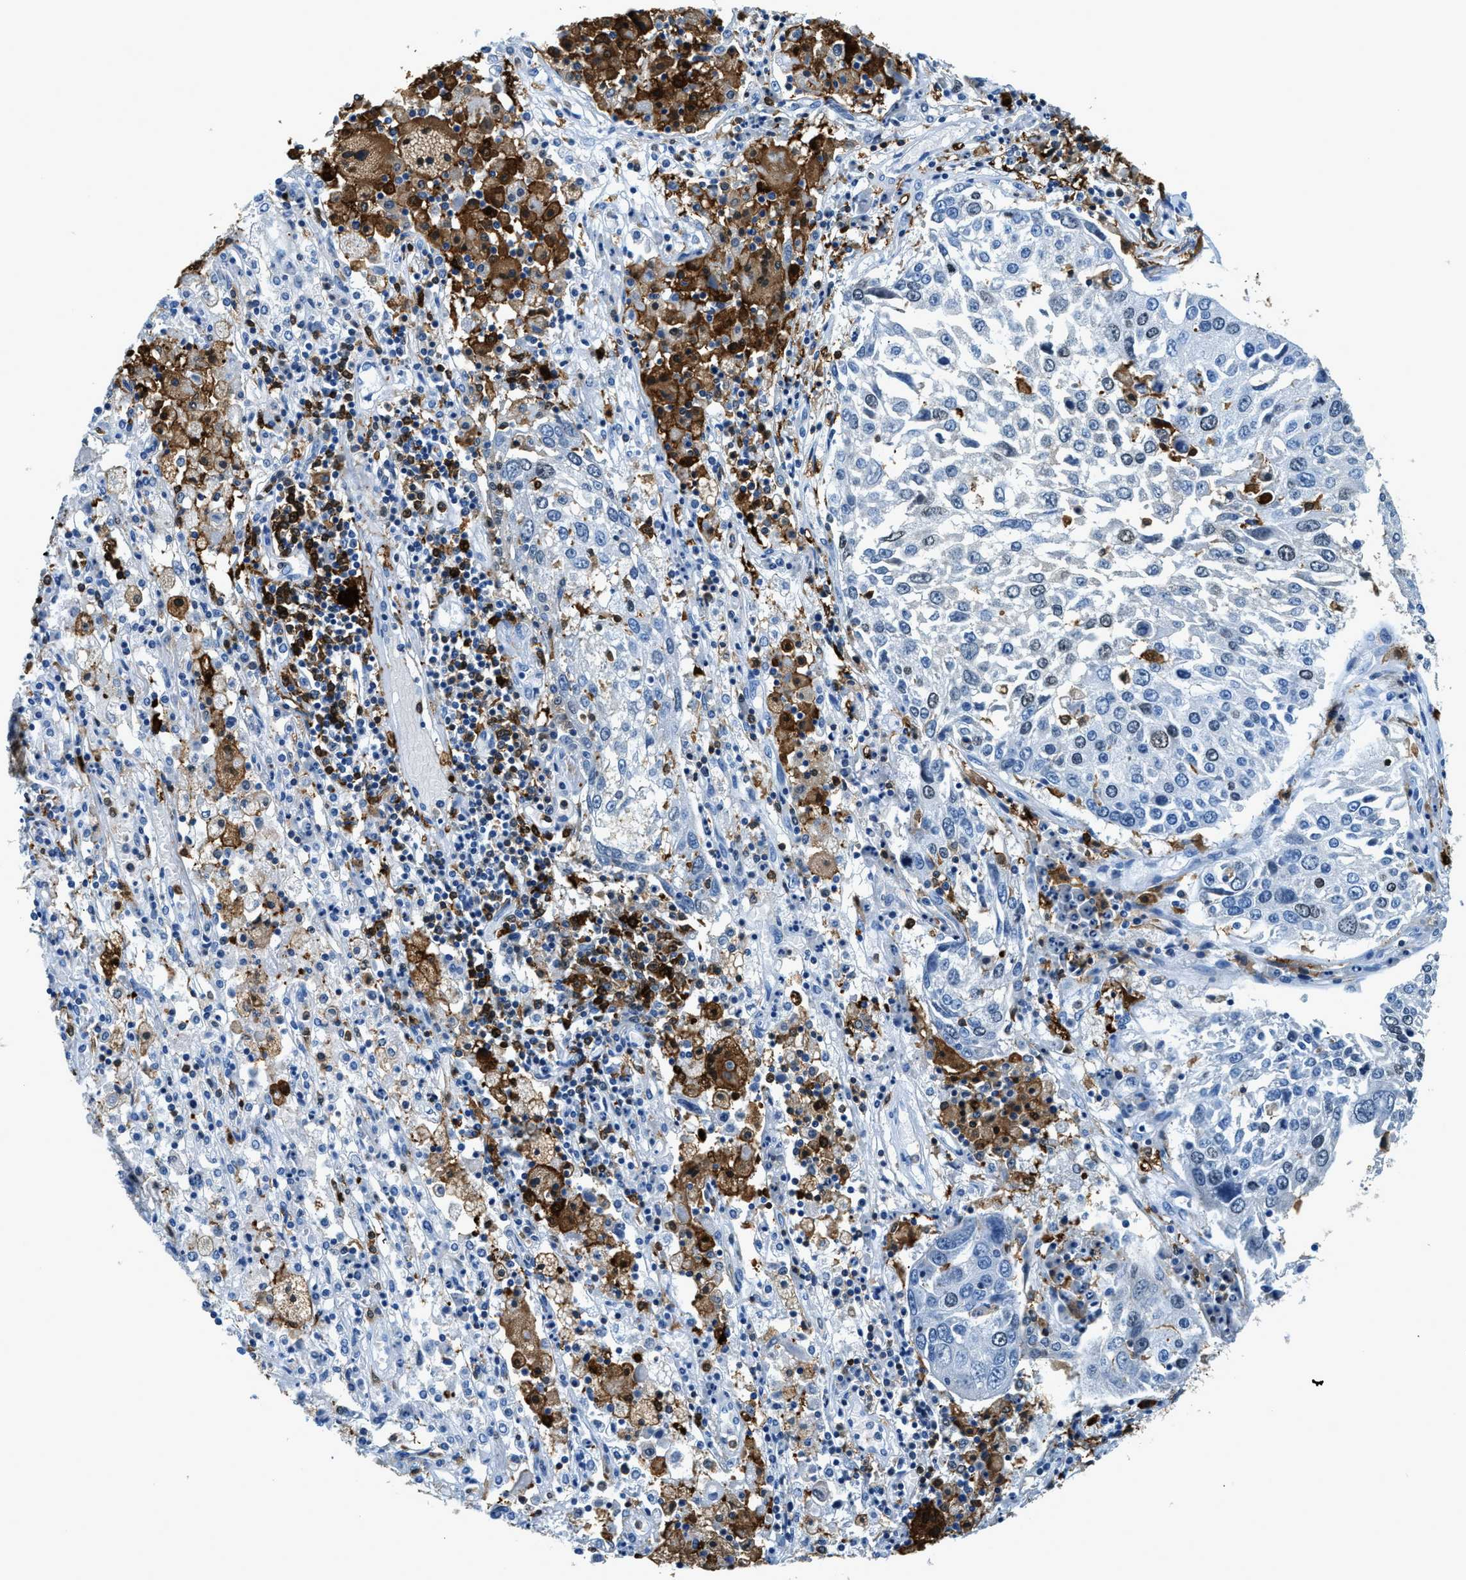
{"staining": {"intensity": "negative", "quantity": "none", "location": "none"}, "tissue": "lung cancer", "cell_type": "Tumor cells", "image_type": "cancer", "snomed": [{"axis": "morphology", "description": "Squamous cell carcinoma, NOS"}, {"axis": "topography", "description": "Lung"}], "caption": "The histopathology image exhibits no staining of tumor cells in lung cancer (squamous cell carcinoma).", "gene": "CAPG", "patient": {"sex": "male", "age": 65}}